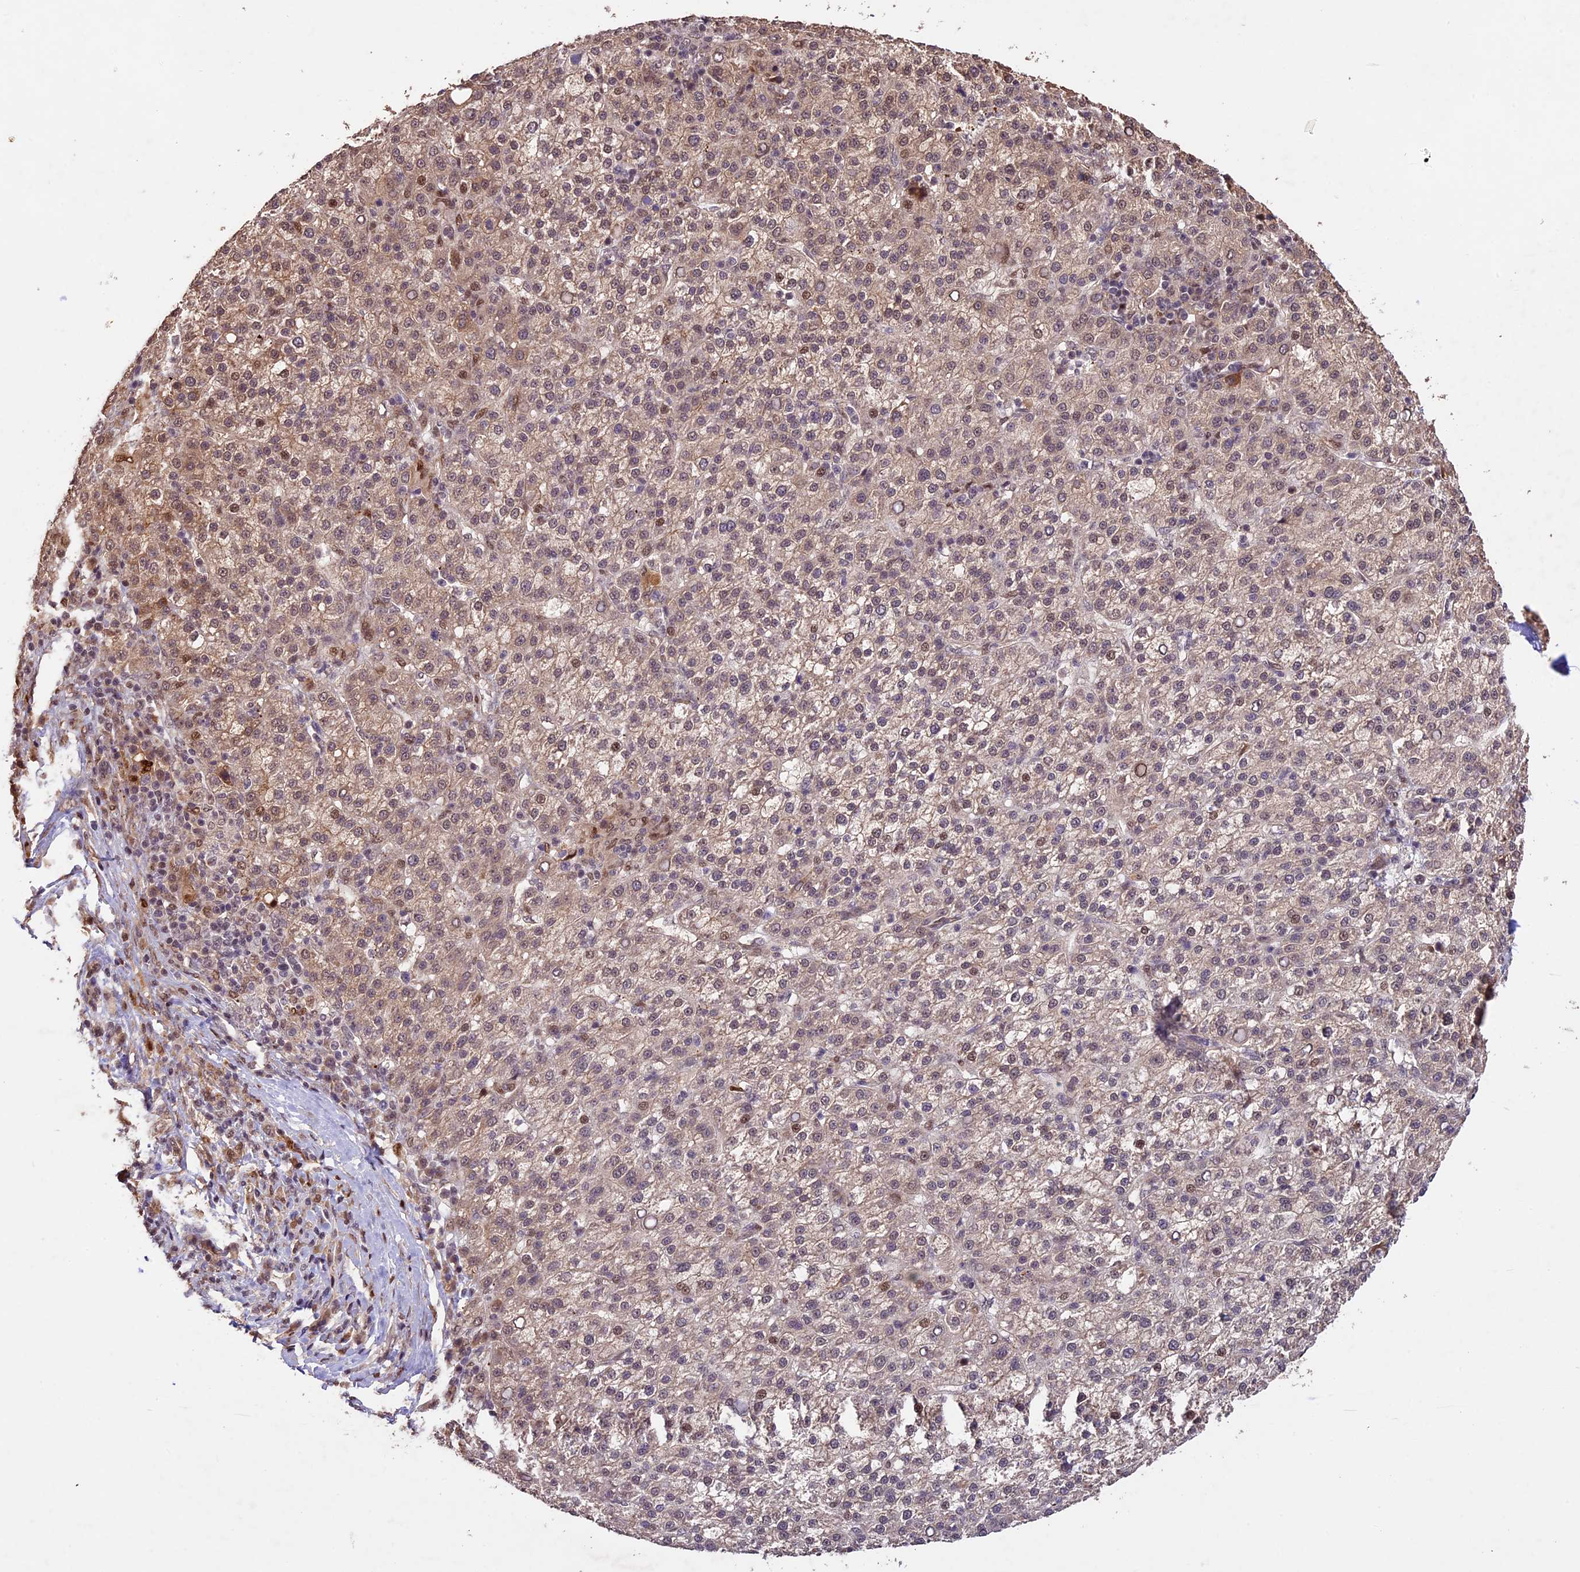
{"staining": {"intensity": "weak", "quantity": ">75%", "location": "cytoplasmic/membranous,nuclear"}, "tissue": "liver cancer", "cell_type": "Tumor cells", "image_type": "cancer", "snomed": [{"axis": "morphology", "description": "Carcinoma, Hepatocellular, NOS"}, {"axis": "topography", "description": "Liver"}], "caption": "Weak cytoplasmic/membranous and nuclear protein expression is appreciated in about >75% of tumor cells in hepatocellular carcinoma (liver).", "gene": "CDKN2AIP", "patient": {"sex": "female", "age": 58}}